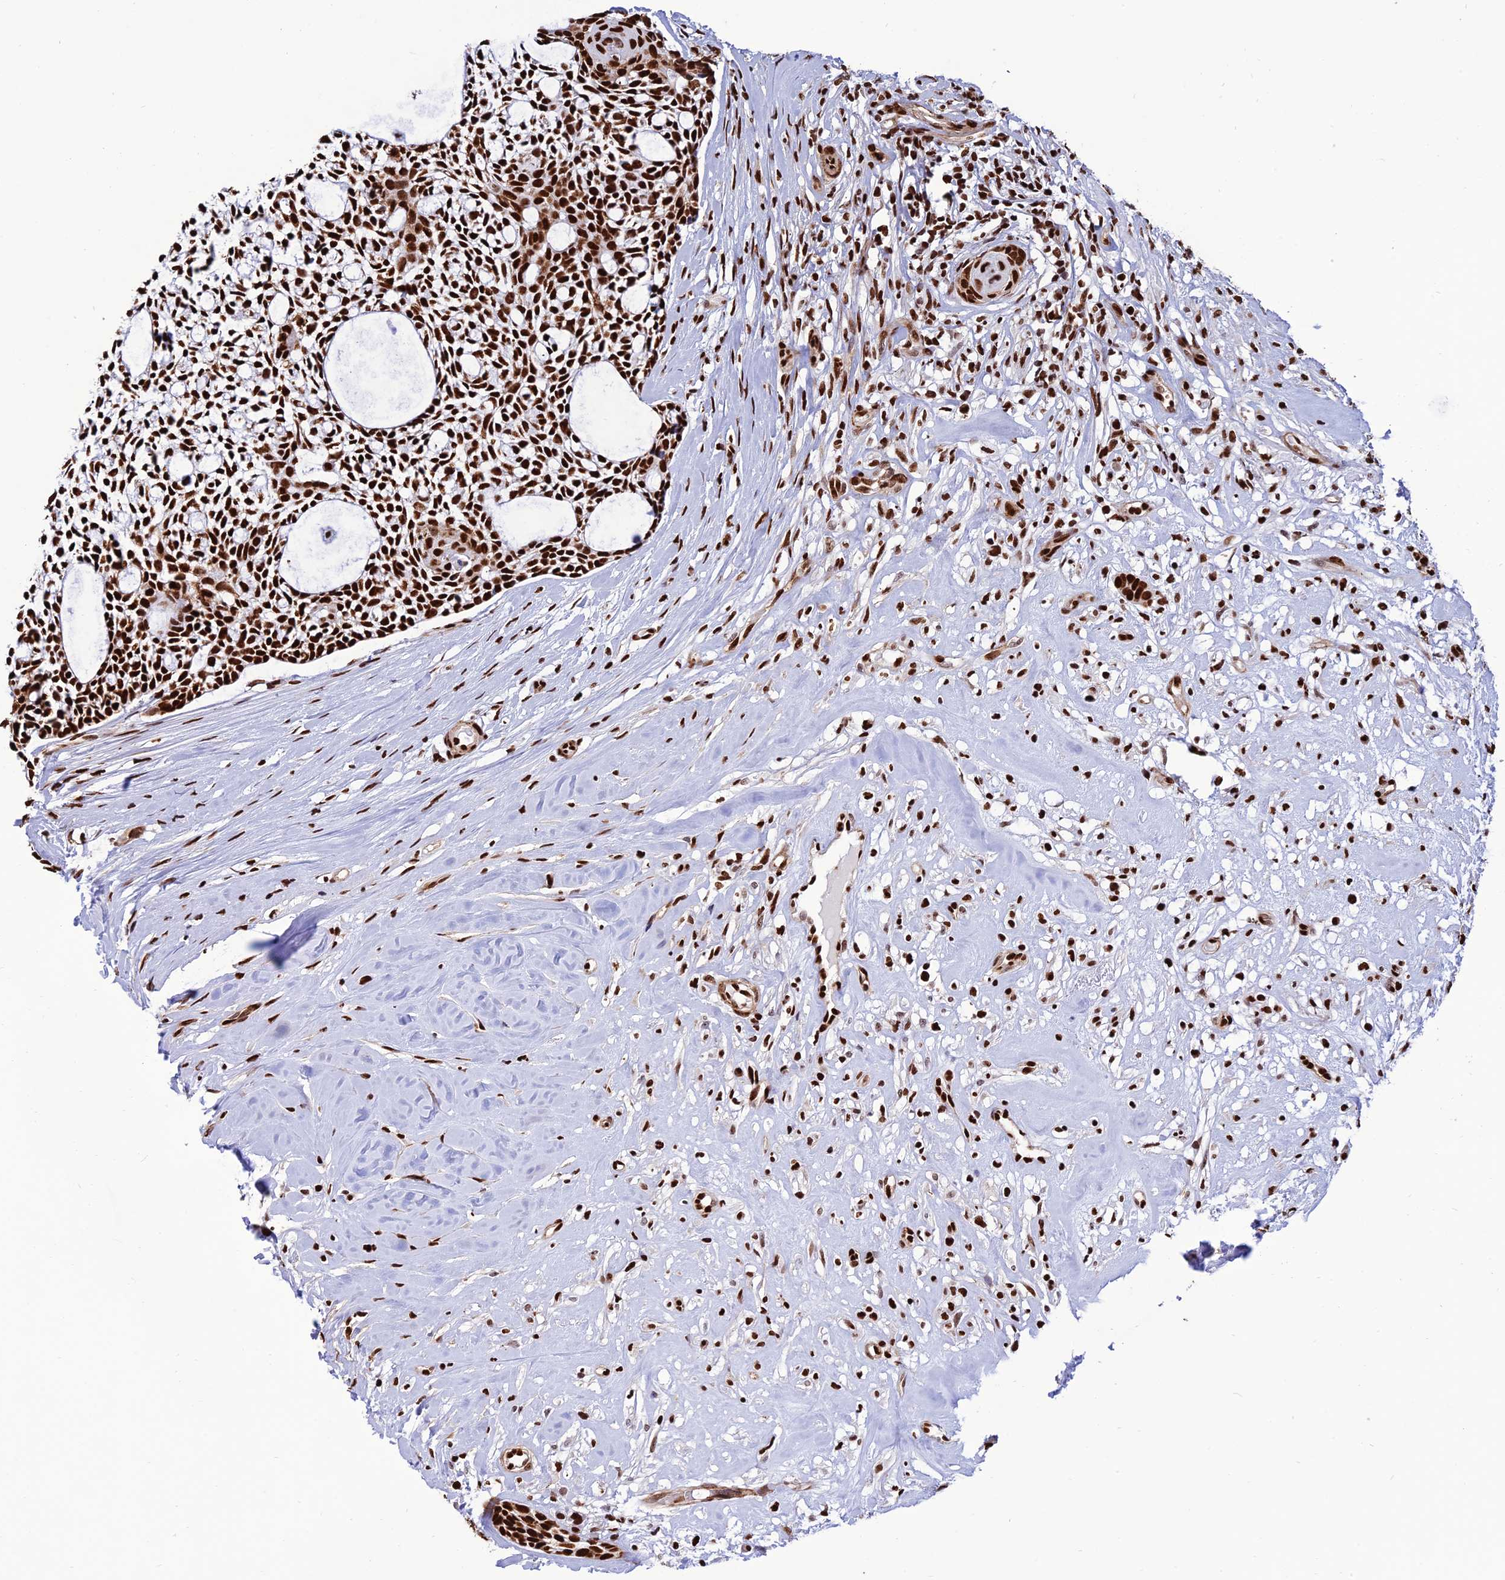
{"staining": {"intensity": "strong", "quantity": ">75%", "location": "nuclear"}, "tissue": "head and neck cancer", "cell_type": "Tumor cells", "image_type": "cancer", "snomed": [{"axis": "morphology", "description": "Adenocarcinoma, NOS"}, {"axis": "topography", "description": "Subcutis"}, {"axis": "topography", "description": "Head-Neck"}], "caption": "Adenocarcinoma (head and neck) stained with DAB immunohistochemistry (IHC) demonstrates high levels of strong nuclear expression in about >75% of tumor cells.", "gene": "INO80E", "patient": {"sex": "female", "age": 73}}